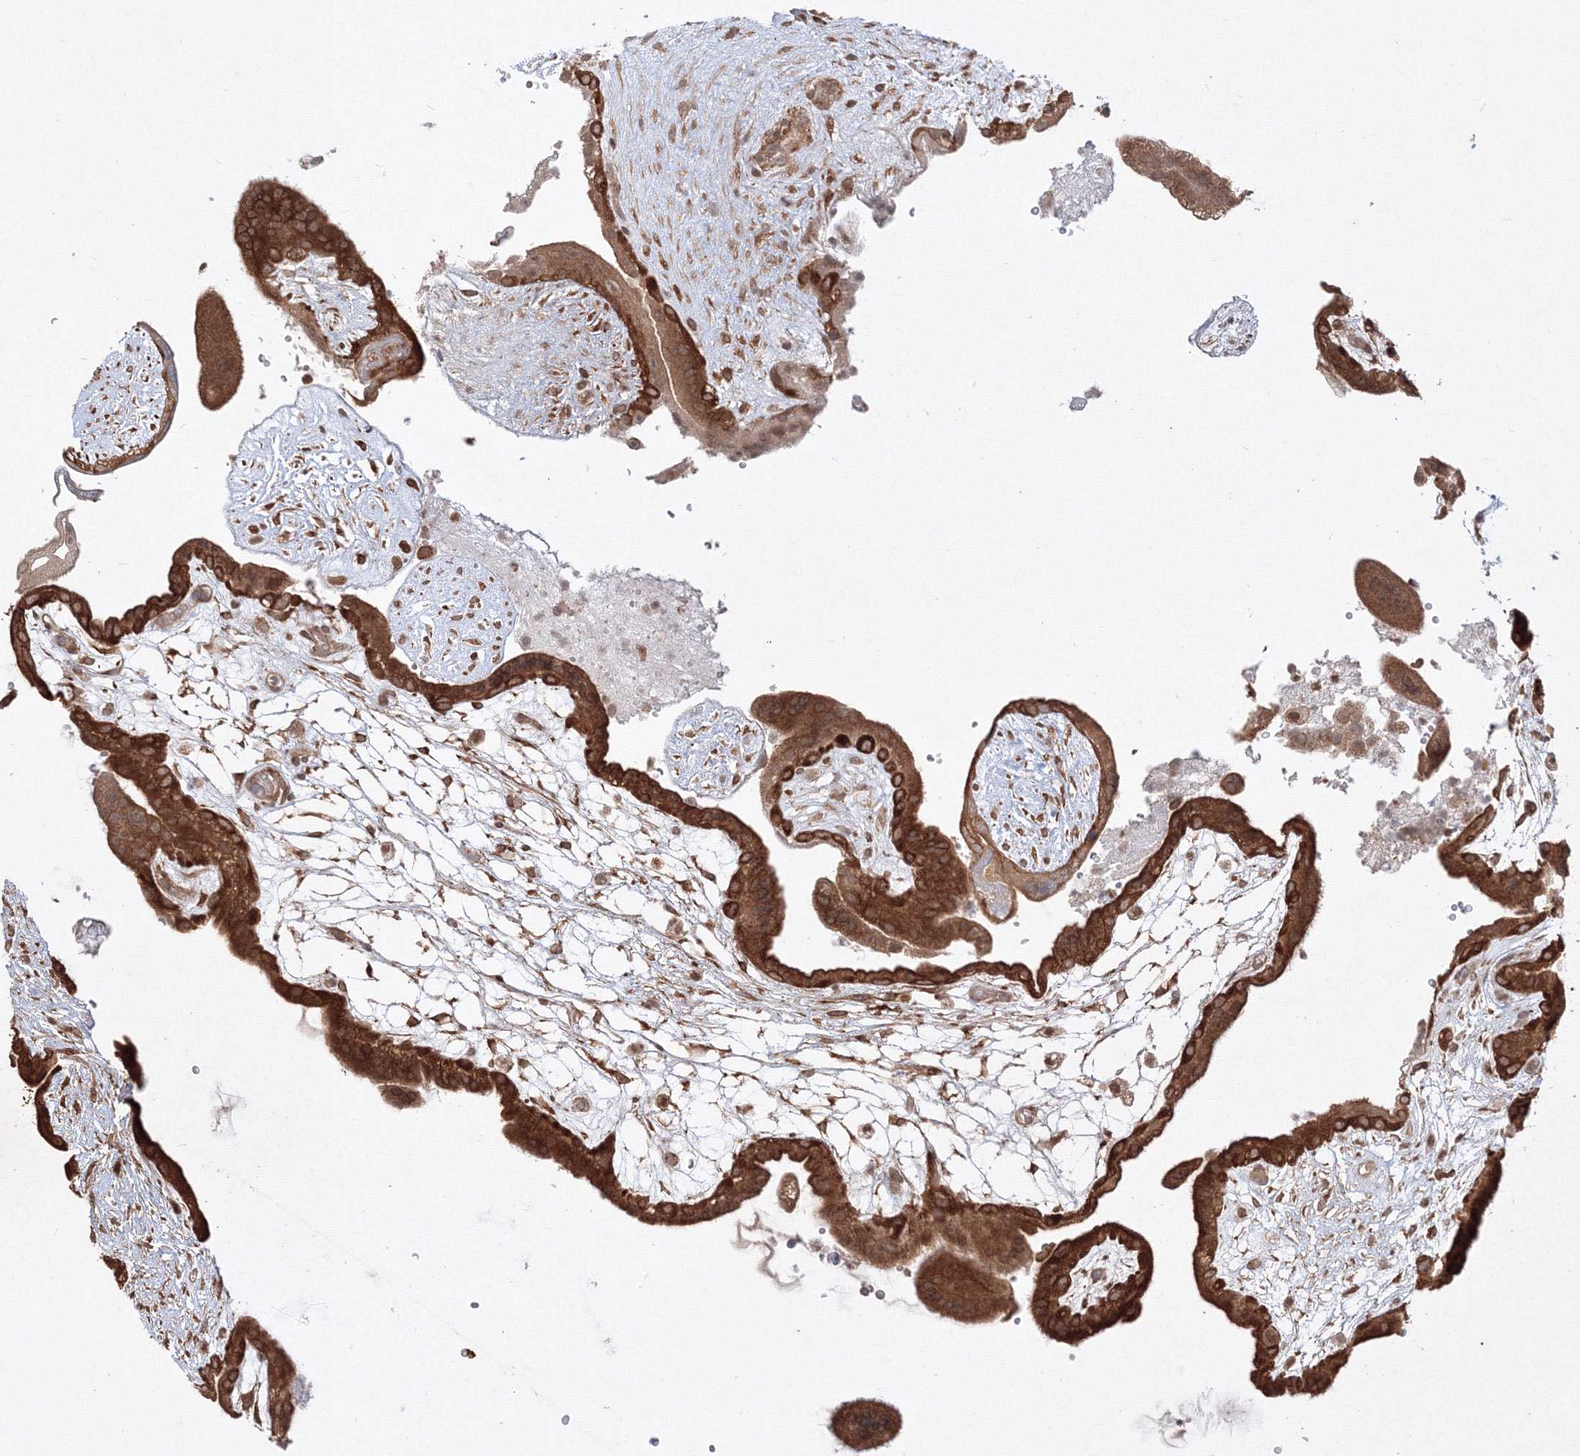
{"staining": {"intensity": "moderate", "quantity": ">75%", "location": "nuclear"}, "tissue": "placenta", "cell_type": "Decidual cells", "image_type": "normal", "snomed": [{"axis": "morphology", "description": "Normal tissue, NOS"}, {"axis": "topography", "description": "Placenta"}], "caption": "Immunohistochemistry (IHC) image of benign placenta: placenta stained using immunohistochemistry (IHC) exhibits medium levels of moderate protein expression localized specifically in the nuclear of decidual cells, appearing as a nuclear brown color.", "gene": "TMEM50B", "patient": {"sex": "female", "age": 18}}